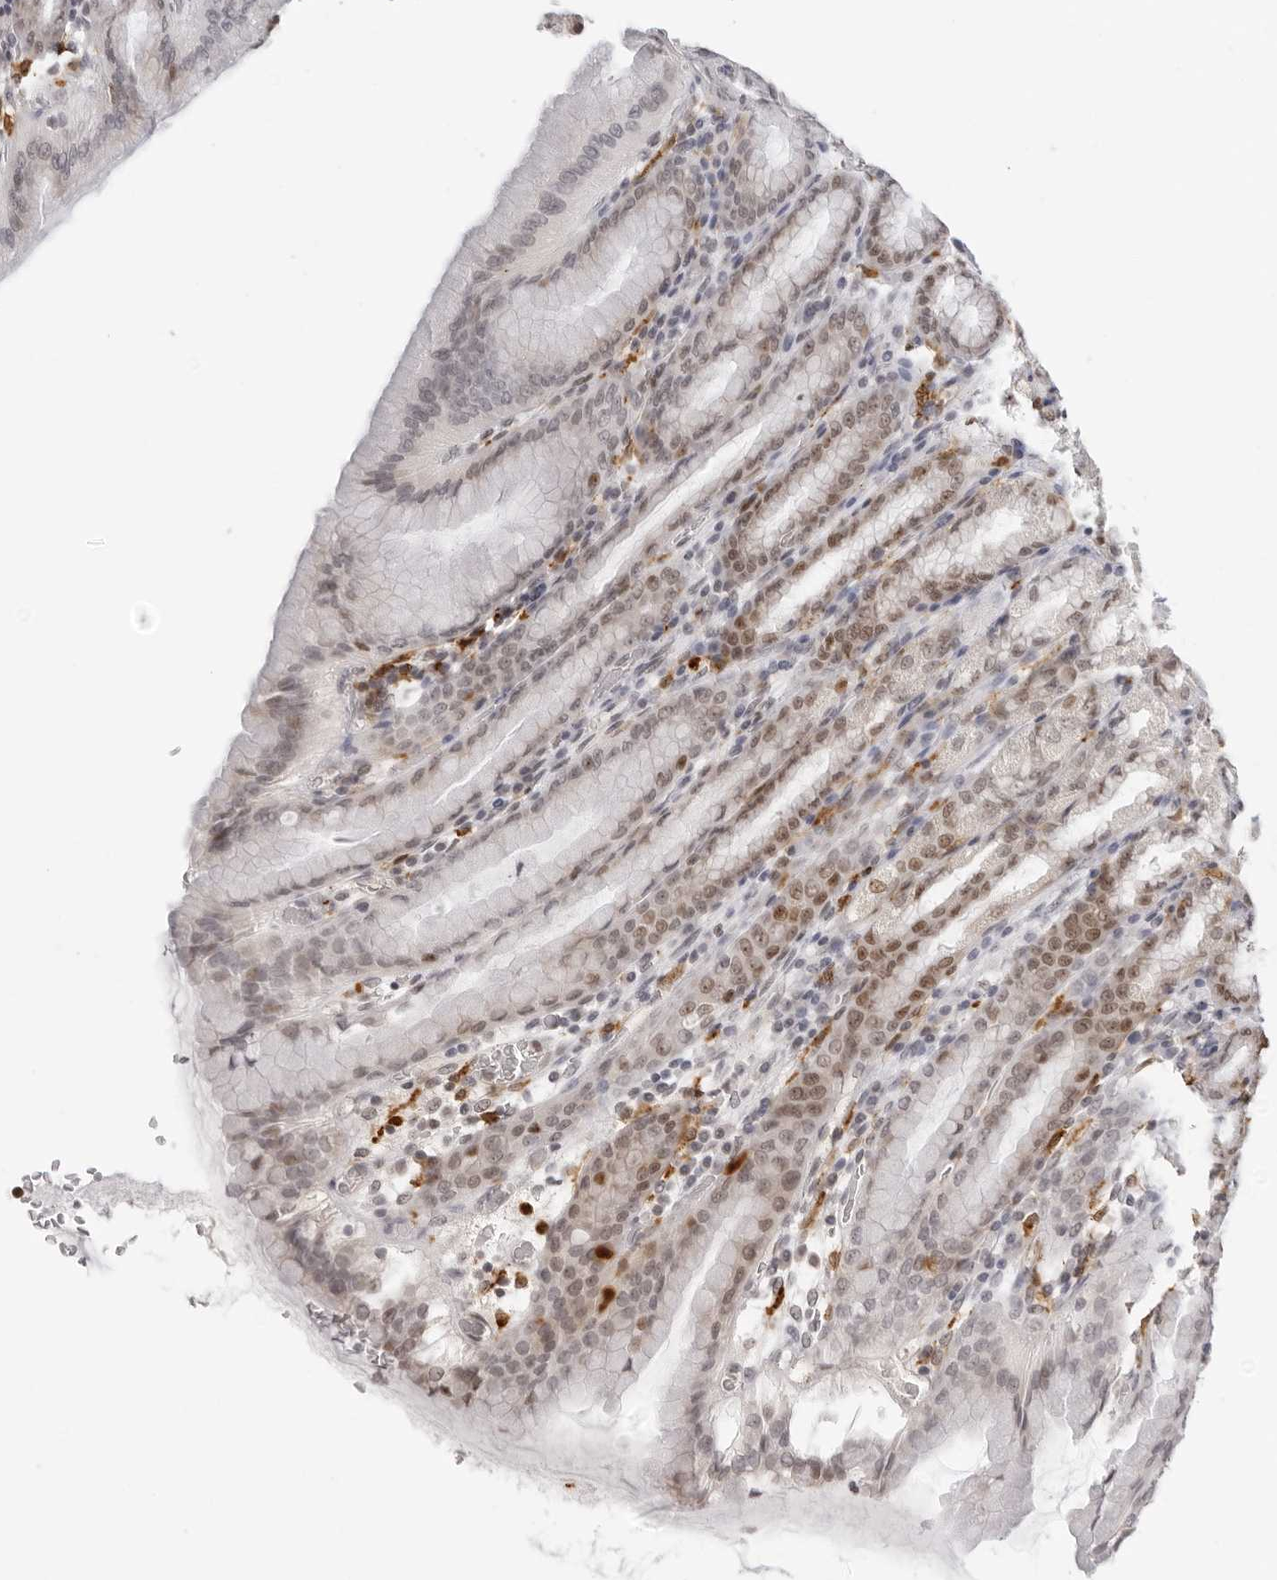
{"staining": {"intensity": "weak", "quantity": ">75%", "location": "cytoplasmic/membranous,nuclear"}, "tissue": "stomach", "cell_type": "Glandular cells", "image_type": "normal", "snomed": [{"axis": "morphology", "description": "Normal tissue, NOS"}, {"axis": "topography", "description": "Stomach, upper"}], "caption": "A brown stain labels weak cytoplasmic/membranous,nuclear staining of a protein in glandular cells of unremarkable human stomach. (DAB (3,3'-diaminobenzidine) IHC with brightfield microscopy, high magnification).", "gene": "MSH6", "patient": {"sex": "male", "age": 68}}